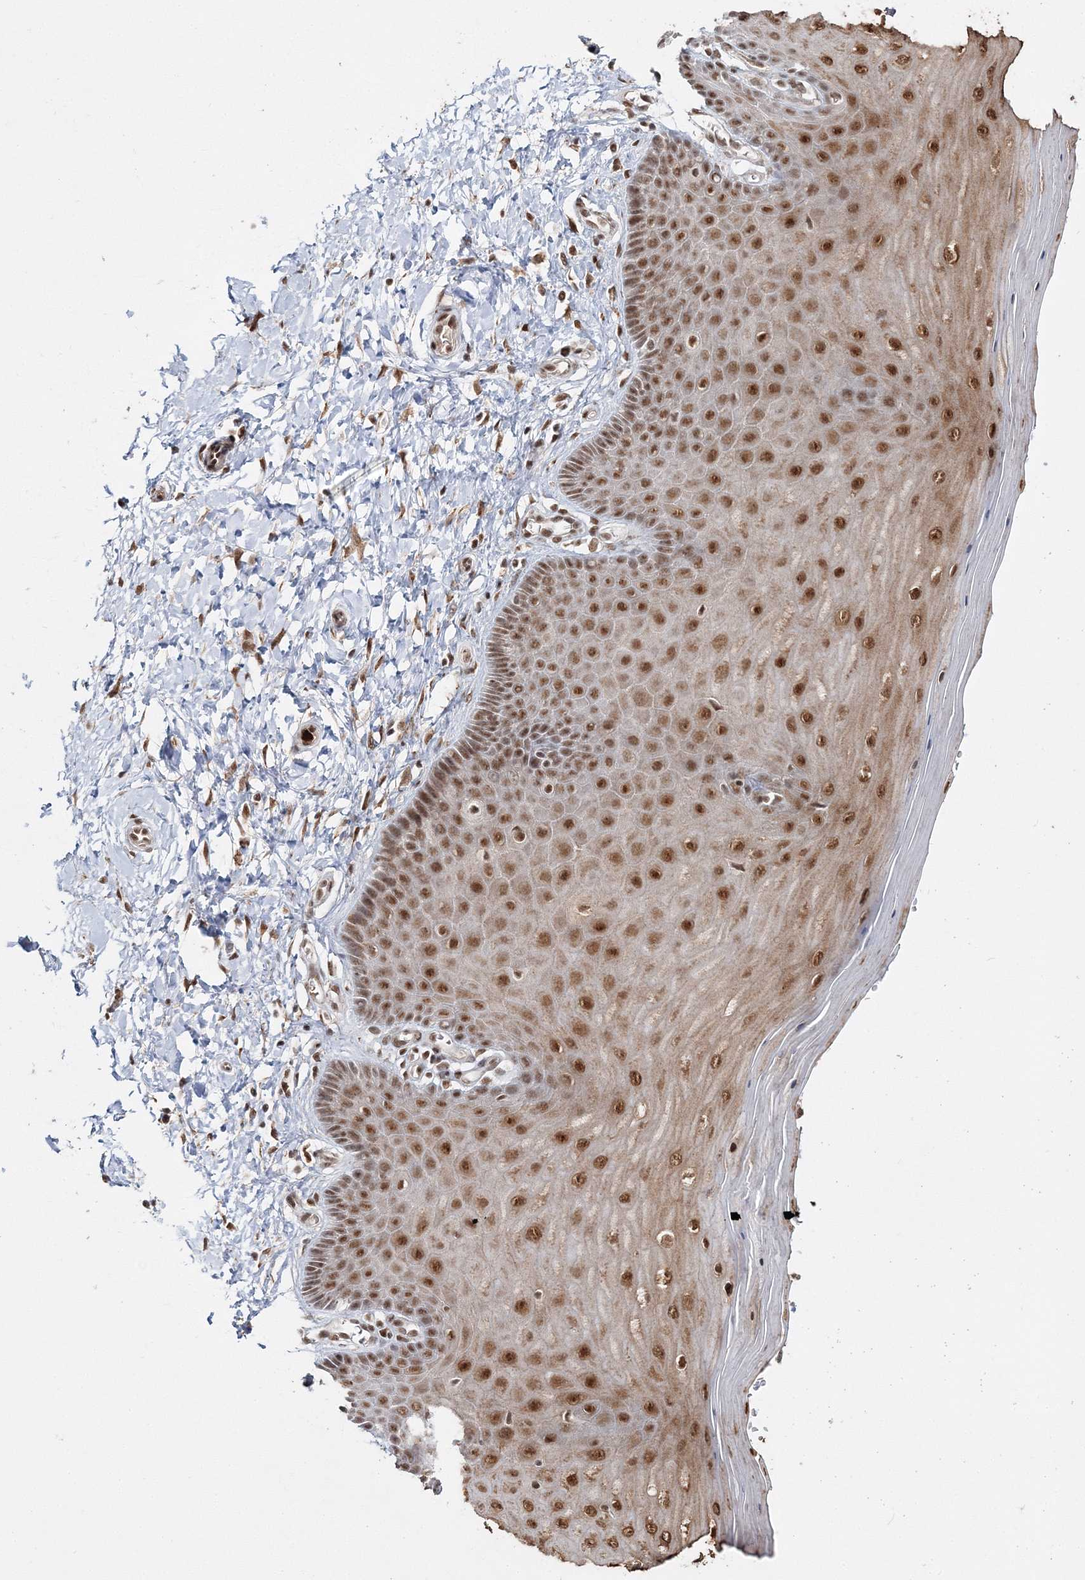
{"staining": {"intensity": "moderate", "quantity": ">75%", "location": "nuclear"}, "tissue": "cervix", "cell_type": "Glandular cells", "image_type": "normal", "snomed": [{"axis": "morphology", "description": "Normal tissue, NOS"}, {"axis": "topography", "description": "Cervix"}], "caption": "Glandular cells exhibit medium levels of moderate nuclear expression in approximately >75% of cells in unremarkable cervix.", "gene": "ENSG00000290315", "patient": {"sex": "female", "age": 55}}